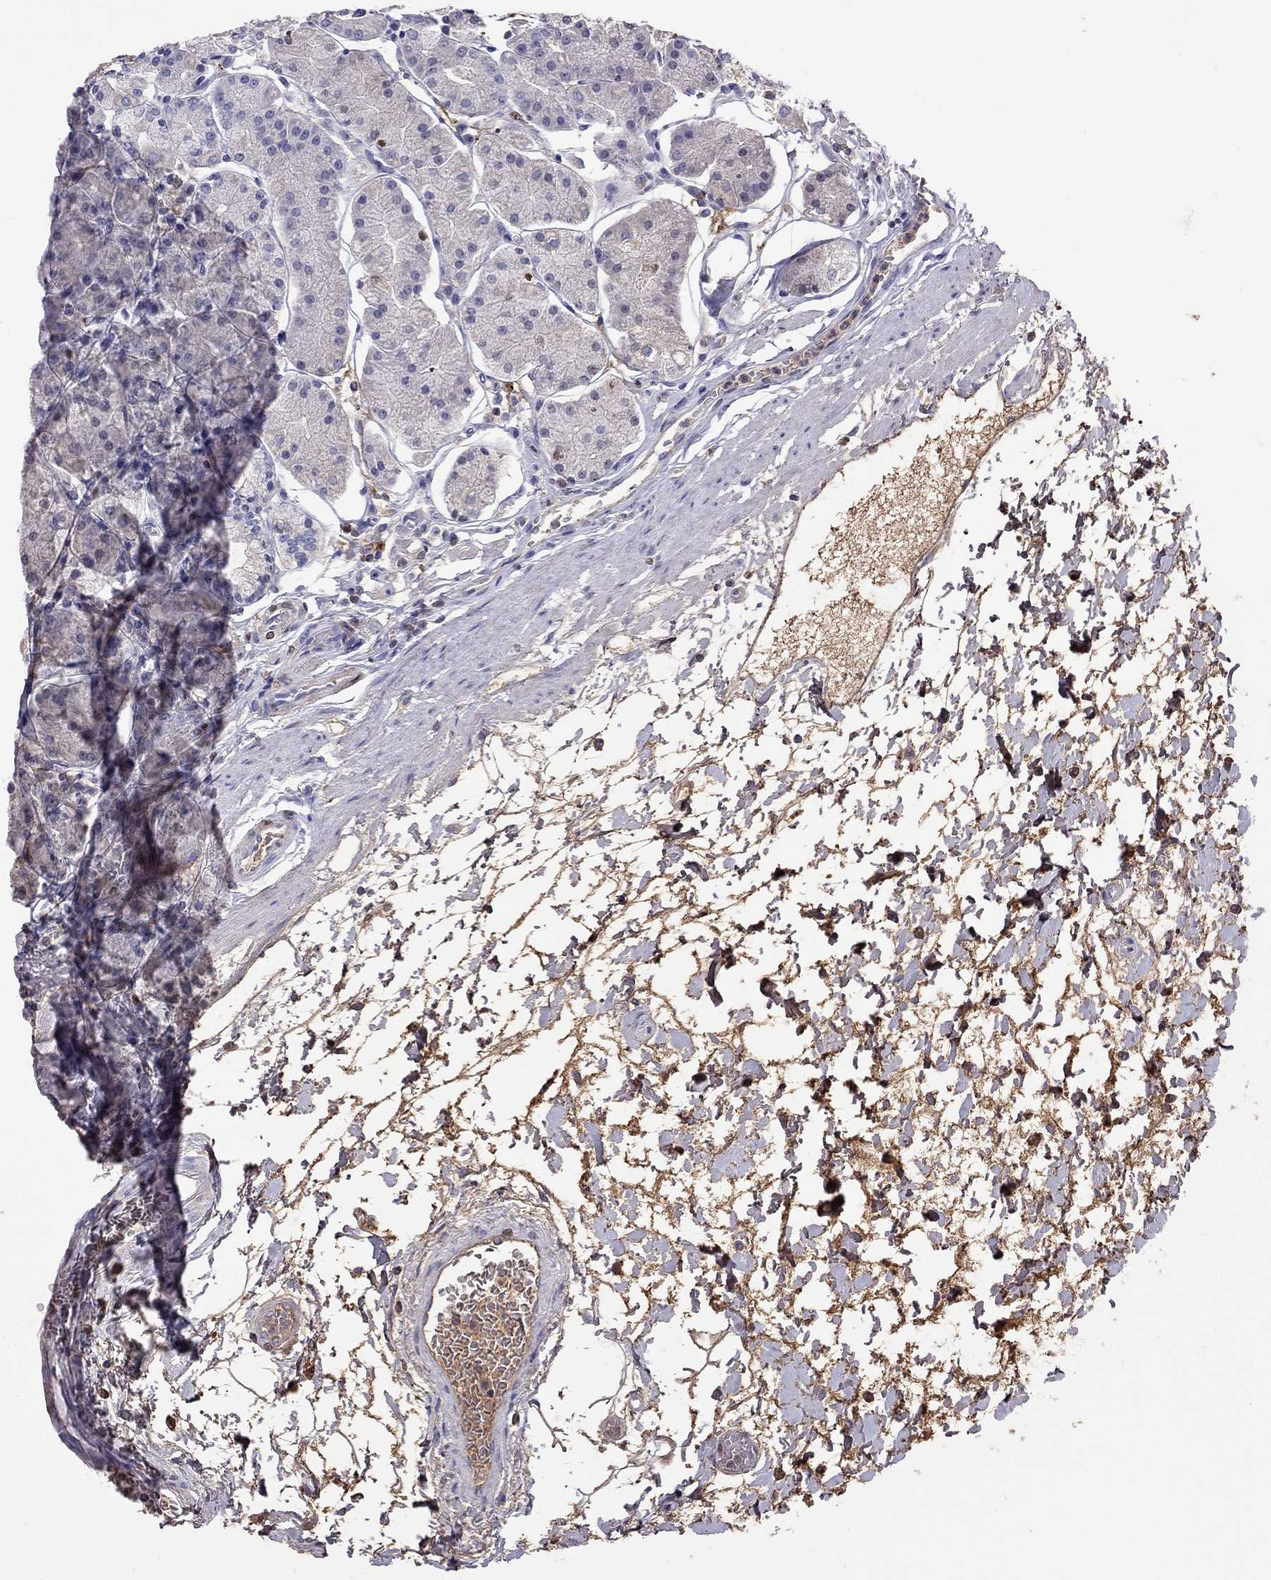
{"staining": {"intensity": "weak", "quantity": "<25%", "location": "cytoplasmic/membranous"}, "tissue": "stomach", "cell_type": "Glandular cells", "image_type": "normal", "snomed": [{"axis": "morphology", "description": "Normal tissue, NOS"}, {"axis": "topography", "description": "Stomach"}], "caption": "Immunohistochemical staining of unremarkable stomach exhibits no significant positivity in glandular cells.", "gene": "SERPINA3", "patient": {"sex": "male", "age": 54}}